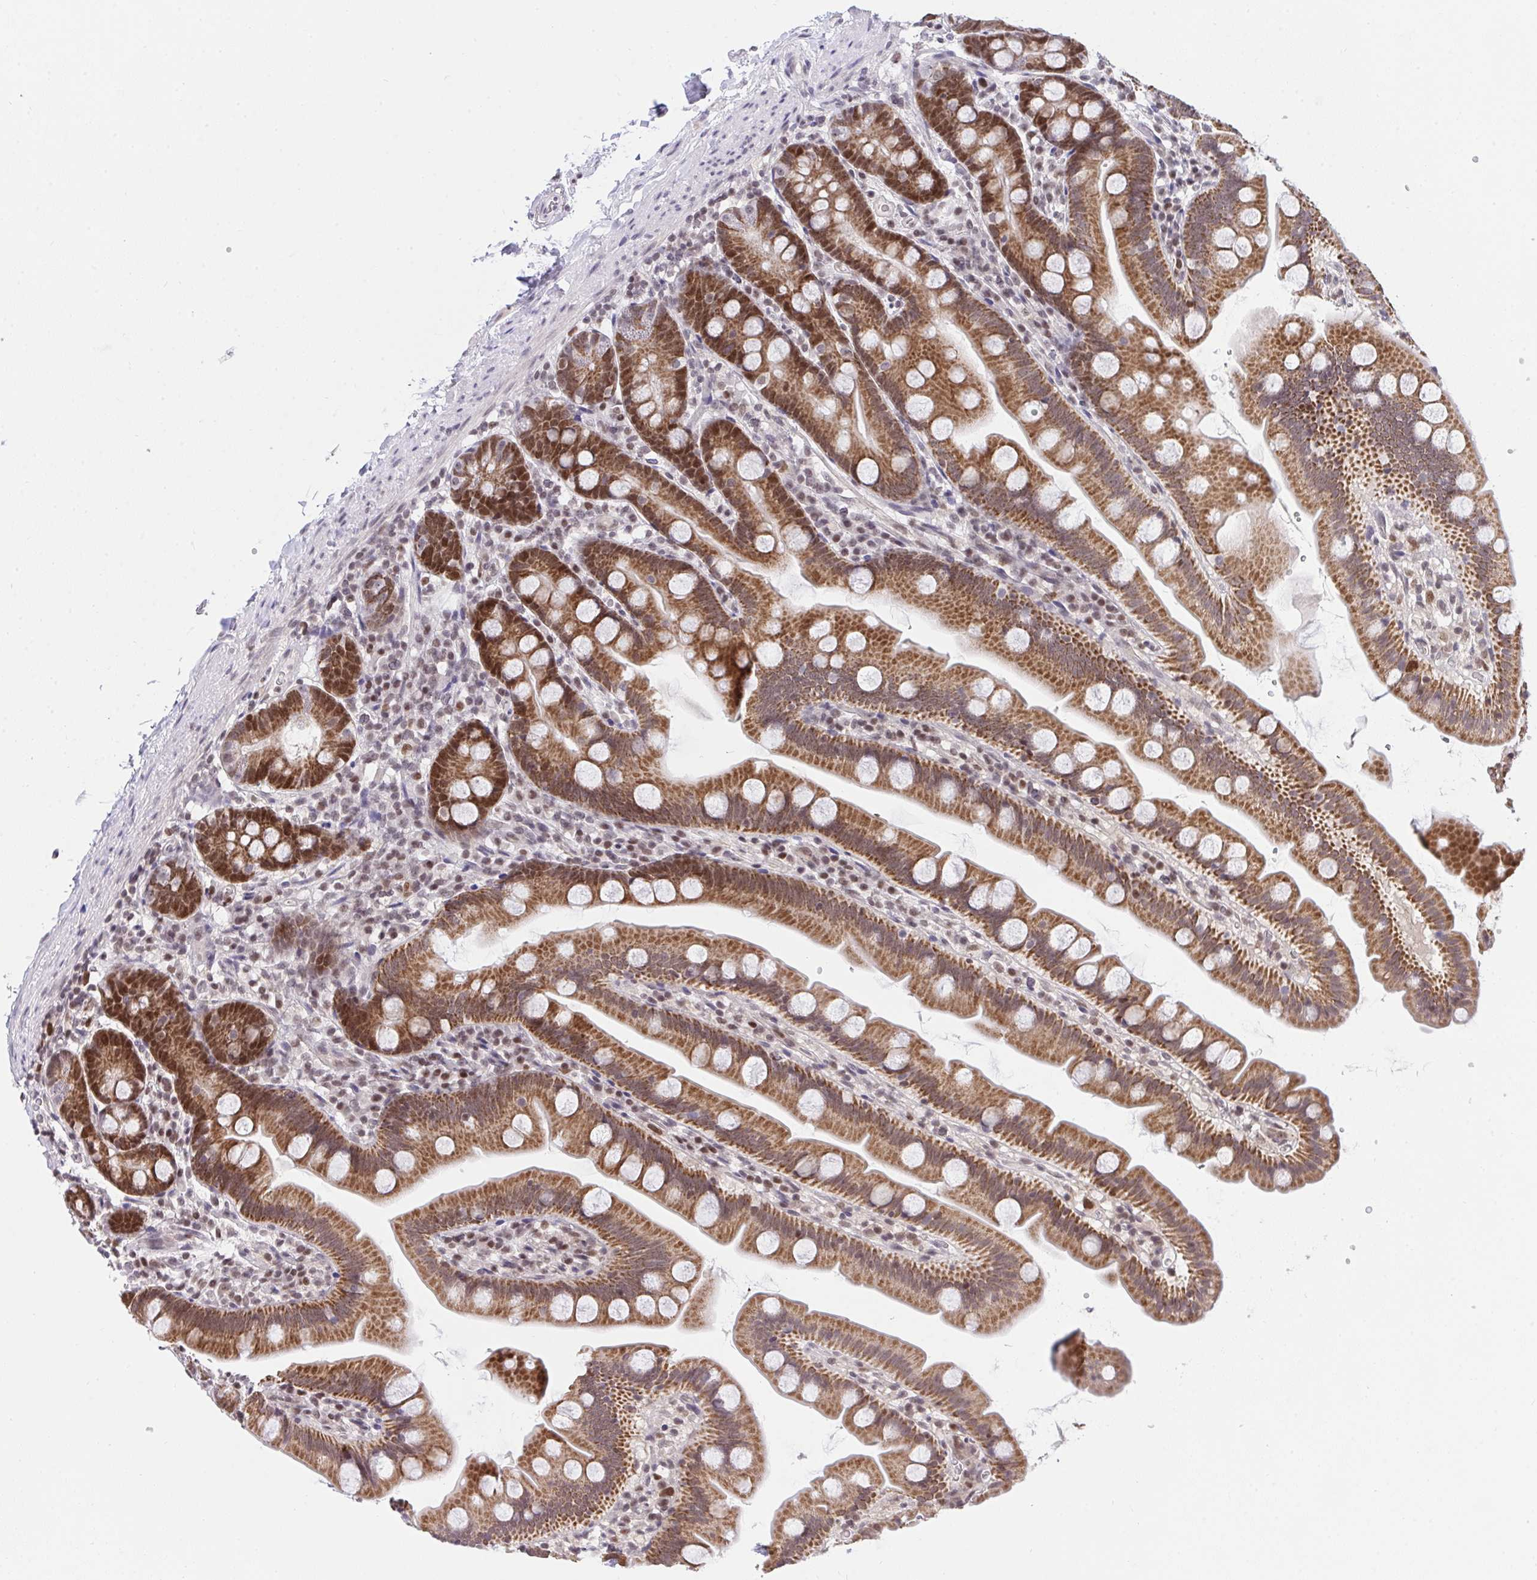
{"staining": {"intensity": "moderate", "quantity": ">75%", "location": "cytoplasmic/membranous,nuclear"}, "tissue": "small intestine", "cell_type": "Glandular cells", "image_type": "normal", "snomed": [{"axis": "morphology", "description": "Normal tissue, NOS"}, {"axis": "topography", "description": "Small intestine"}], "caption": "Immunohistochemical staining of unremarkable small intestine reveals medium levels of moderate cytoplasmic/membranous,nuclear positivity in approximately >75% of glandular cells.", "gene": "RFC4", "patient": {"sex": "female", "age": 68}}